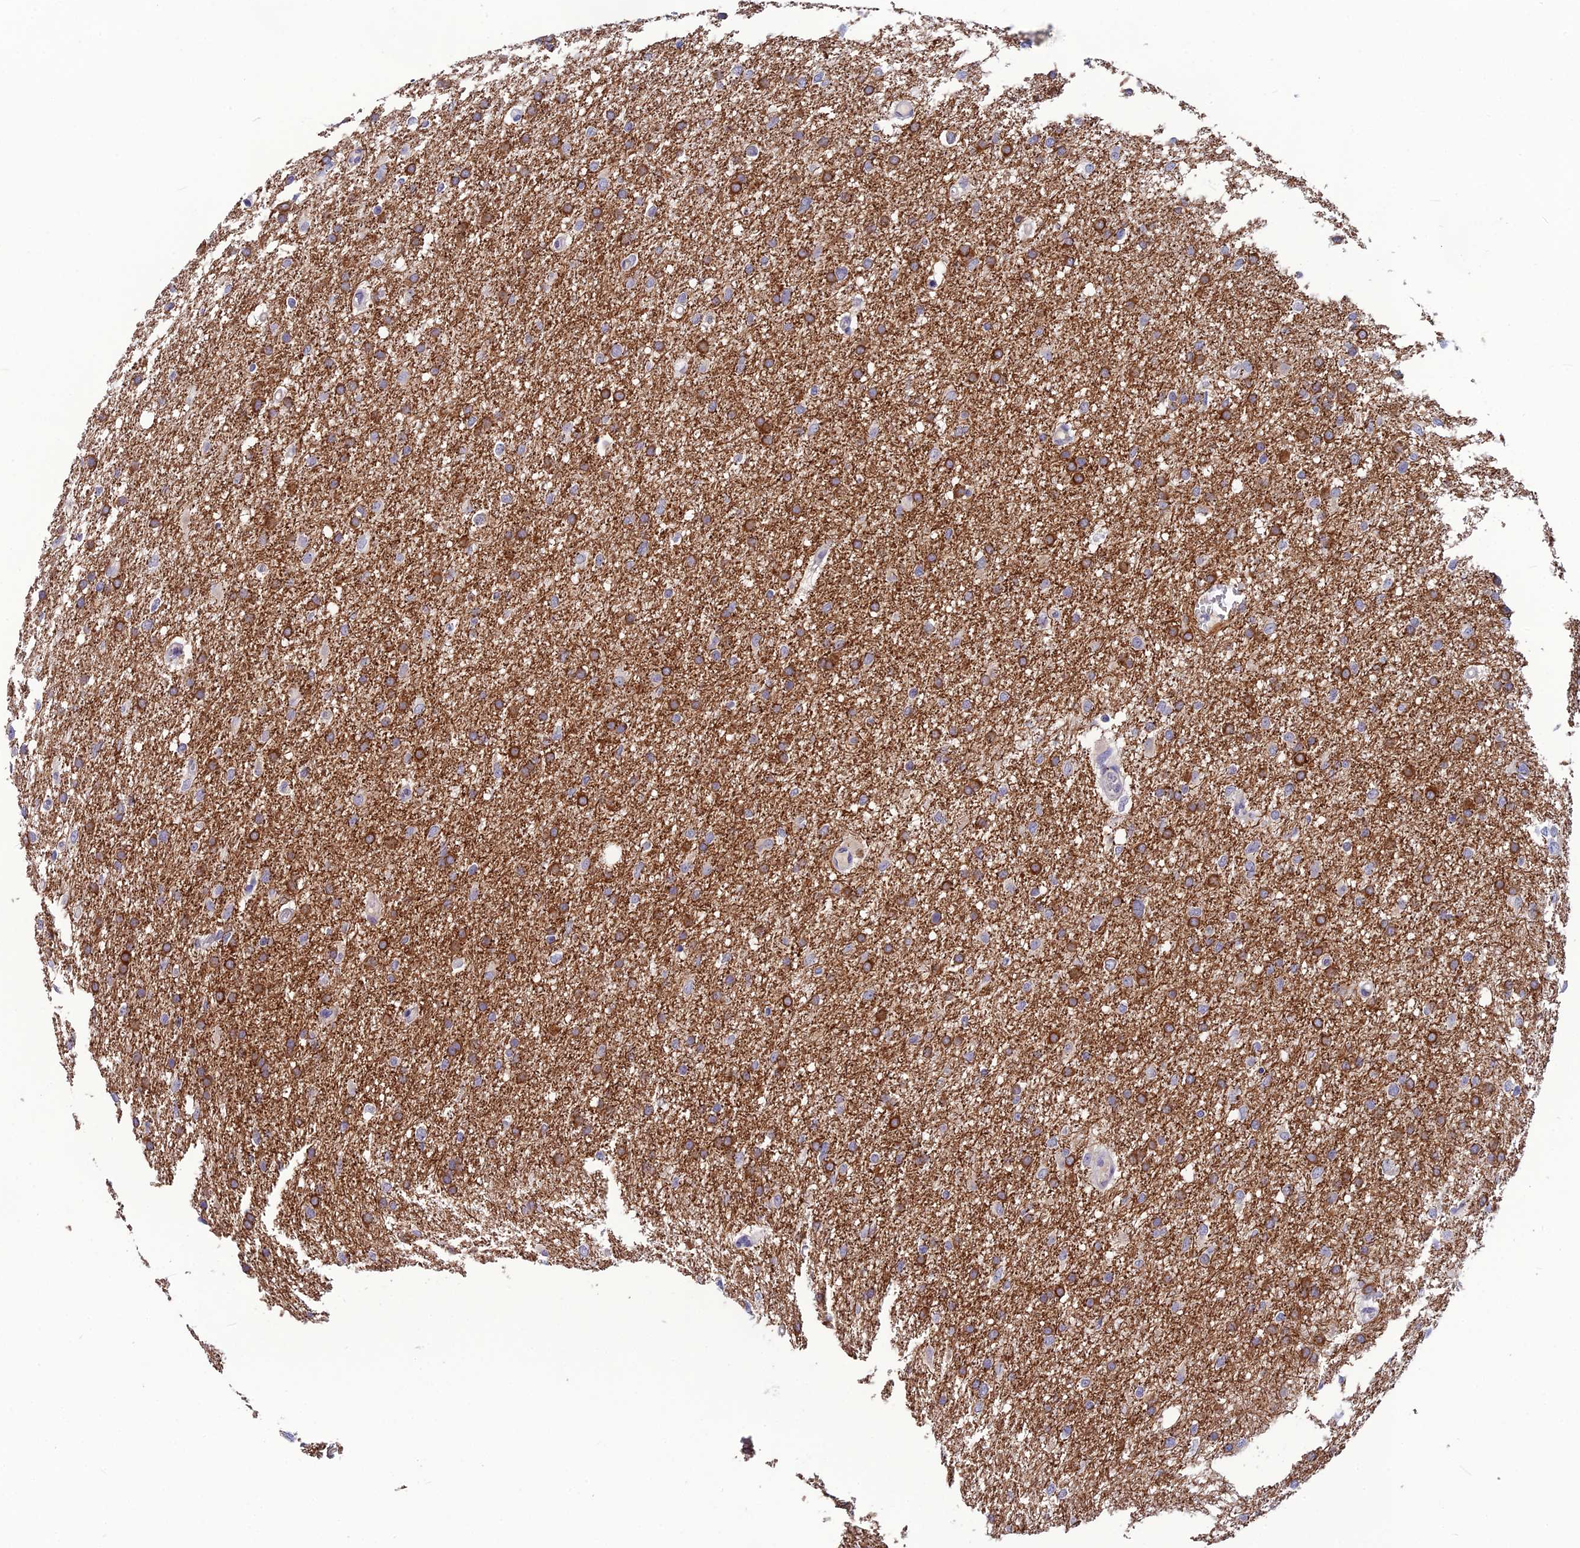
{"staining": {"intensity": "moderate", "quantity": ">75%", "location": "cytoplasmic/membranous"}, "tissue": "glioma", "cell_type": "Tumor cells", "image_type": "cancer", "snomed": [{"axis": "morphology", "description": "Glioma, malignant, High grade"}, {"axis": "topography", "description": "Cerebral cortex"}], "caption": "An immunohistochemistry (IHC) photomicrograph of tumor tissue is shown. Protein staining in brown highlights moderate cytoplasmic/membranous positivity in glioma within tumor cells.", "gene": "TMEM134", "patient": {"sex": "female", "age": 36}}